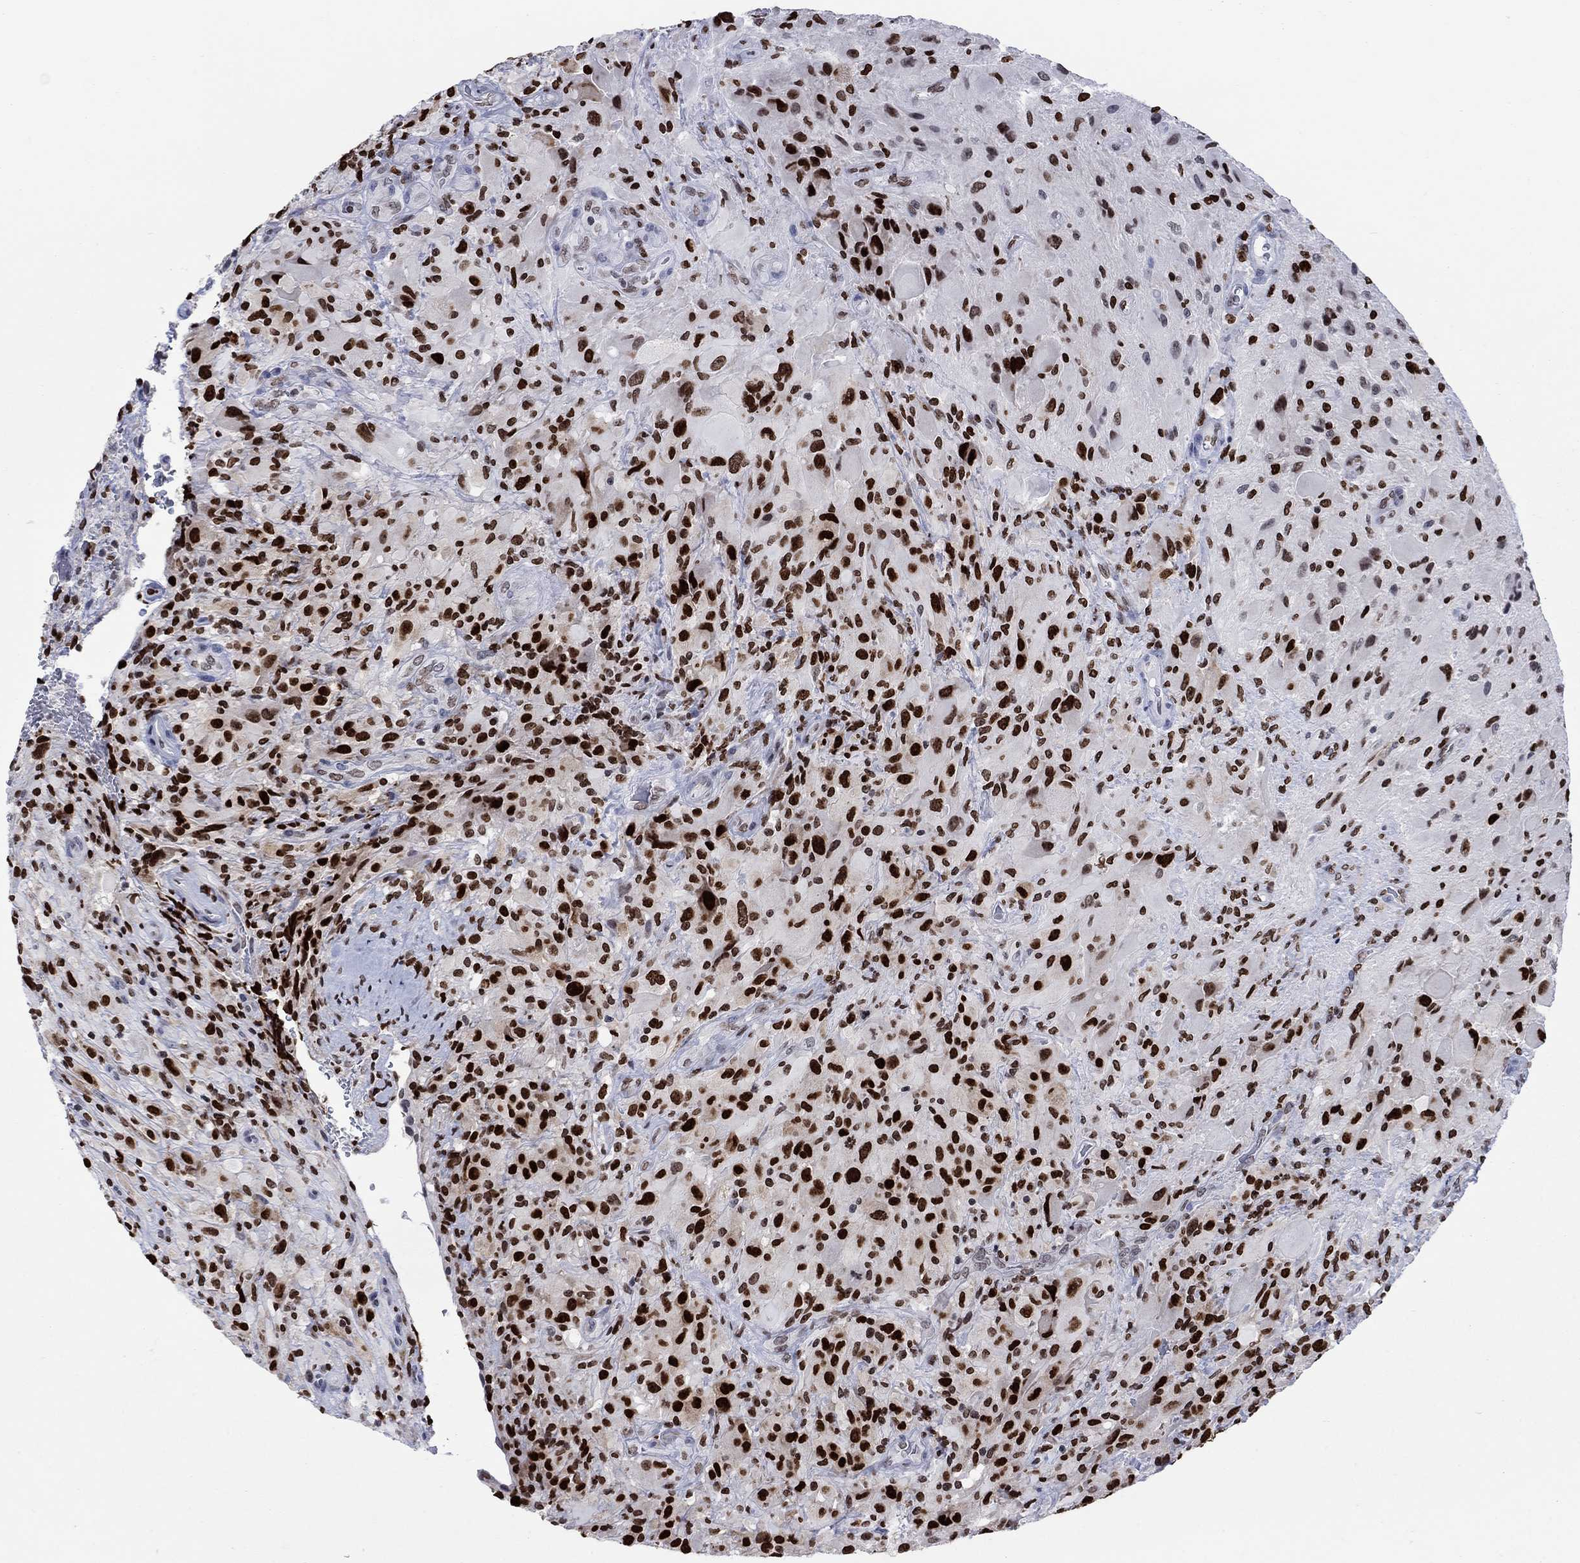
{"staining": {"intensity": "strong", "quantity": "25%-75%", "location": "nuclear"}, "tissue": "glioma", "cell_type": "Tumor cells", "image_type": "cancer", "snomed": [{"axis": "morphology", "description": "Glioma, malignant, High grade"}, {"axis": "topography", "description": "Cerebral cortex"}], "caption": "Protein analysis of malignant high-grade glioma tissue shows strong nuclear positivity in about 25%-75% of tumor cells.", "gene": "HMGA1", "patient": {"sex": "male", "age": 35}}